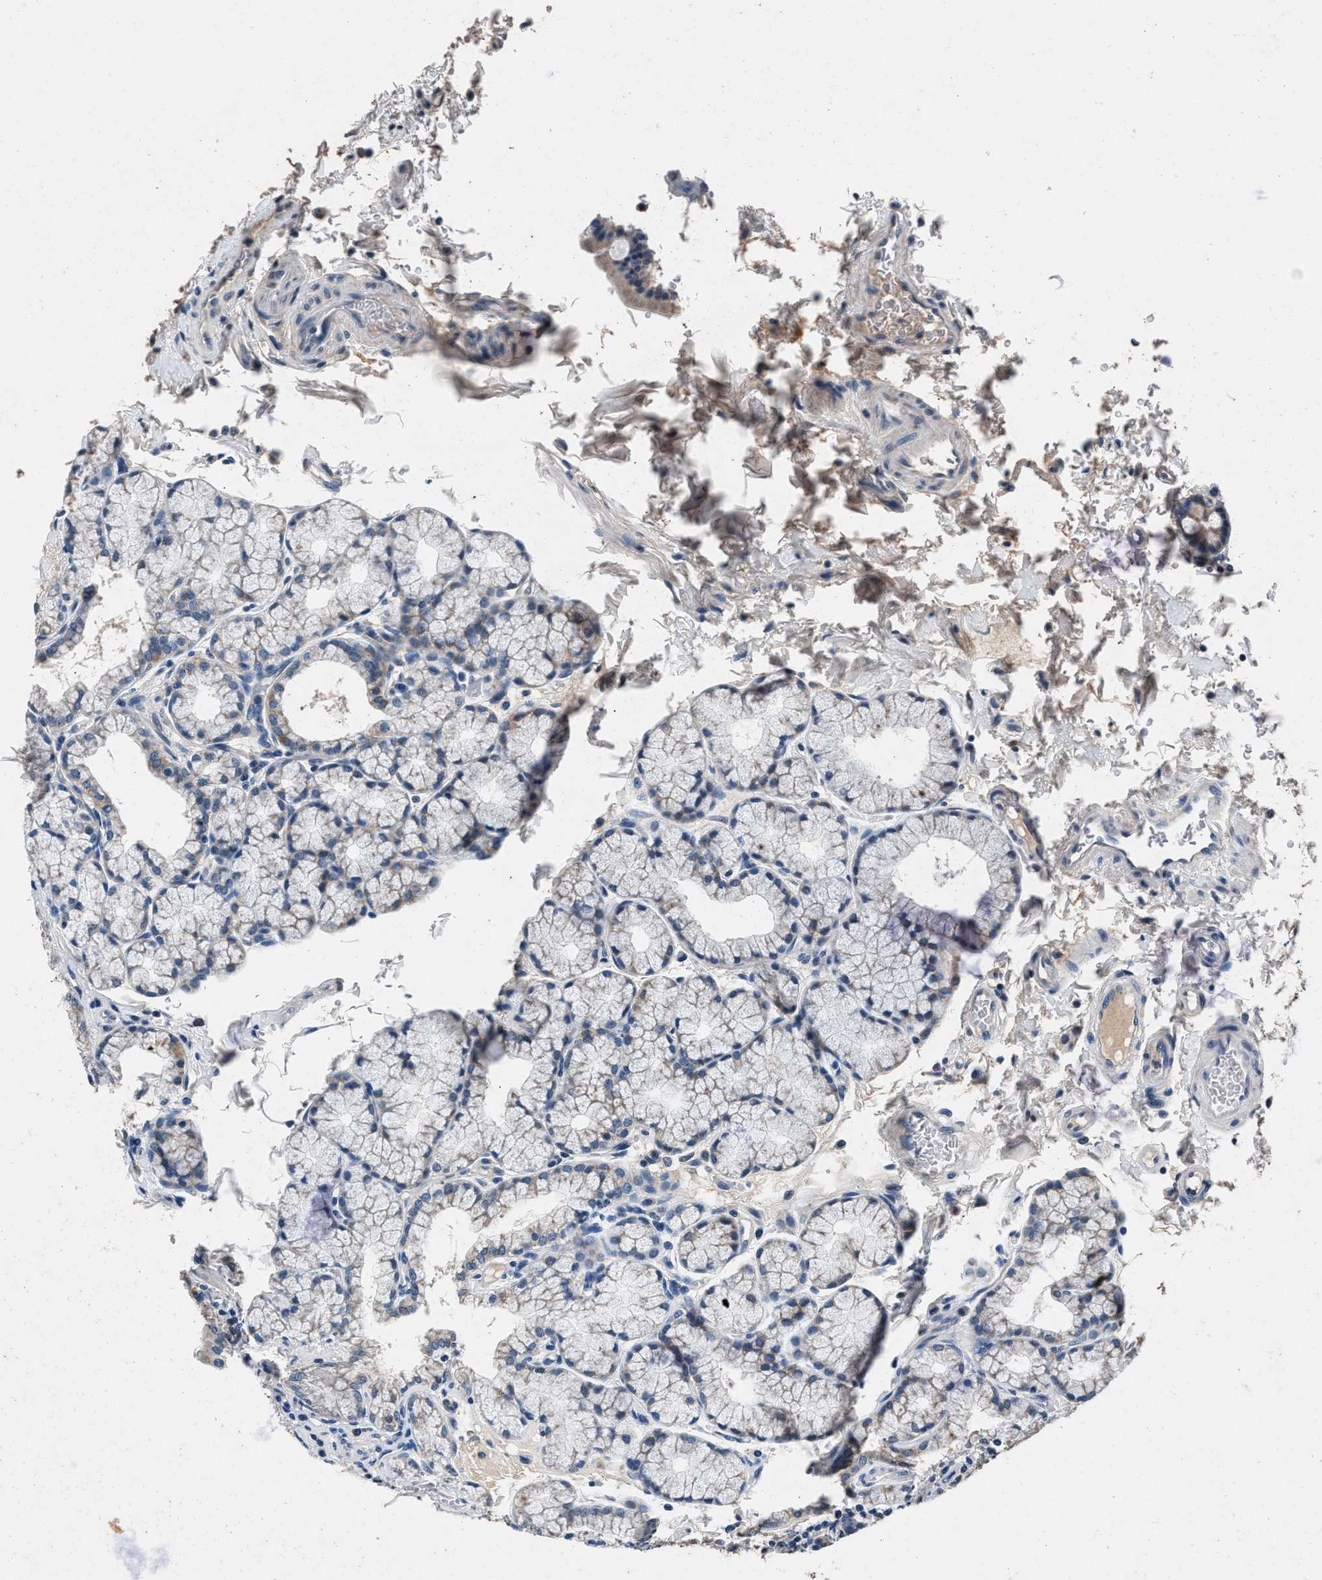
{"staining": {"intensity": "weak", "quantity": "25%-75%", "location": "cytoplasmic/membranous"}, "tissue": "duodenum", "cell_type": "Glandular cells", "image_type": "normal", "snomed": [{"axis": "morphology", "description": "Normal tissue, NOS"}, {"axis": "topography", "description": "Duodenum"}], "caption": "An immunohistochemistry (IHC) image of normal tissue is shown. Protein staining in brown shows weak cytoplasmic/membranous positivity in duodenum within glandular cells.", "gene": "DENND6B", "patient": {"sex": "male", "age": 50}}